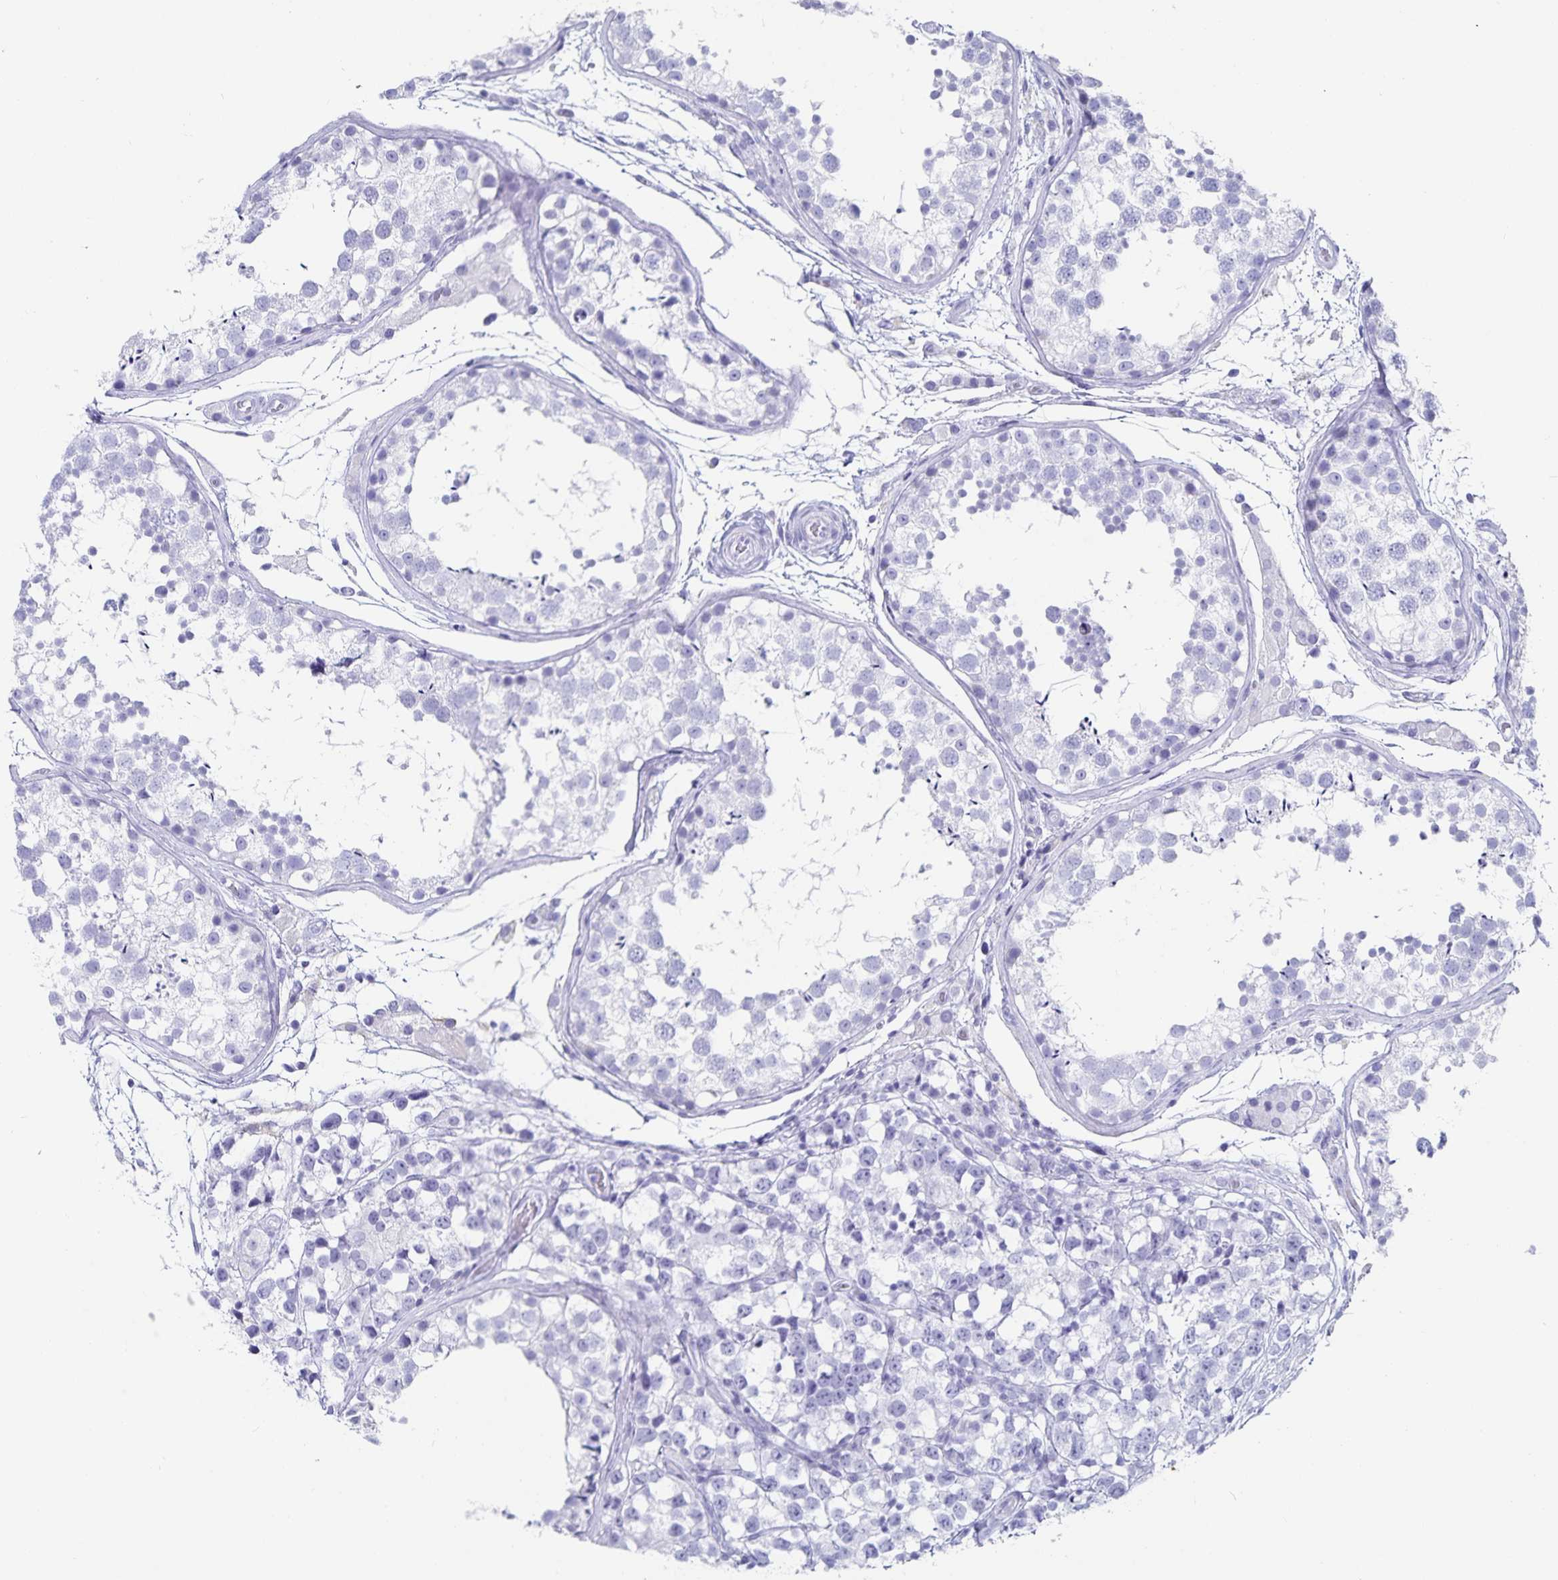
{"staining": {"intensity": "negative", "quantity": "none", "location": "none"}, "tissue": "testis", "cell_type": "Cells in seminiferous ducts", "image_type": "normal", "snomed": [{"axis": "morphology", "description": "Normal tissue, NOS"}, {"axis": "morphology", "description": "Seminoma, NOS"}, {"axis": "topography", "description": "Testis"}], "caption": "Photomicrograph shows no protein expression in cells in seminiferous ducts of normal testis.", "gene": "C19orf73", "patient": {"sex": "male", "age": 29}}